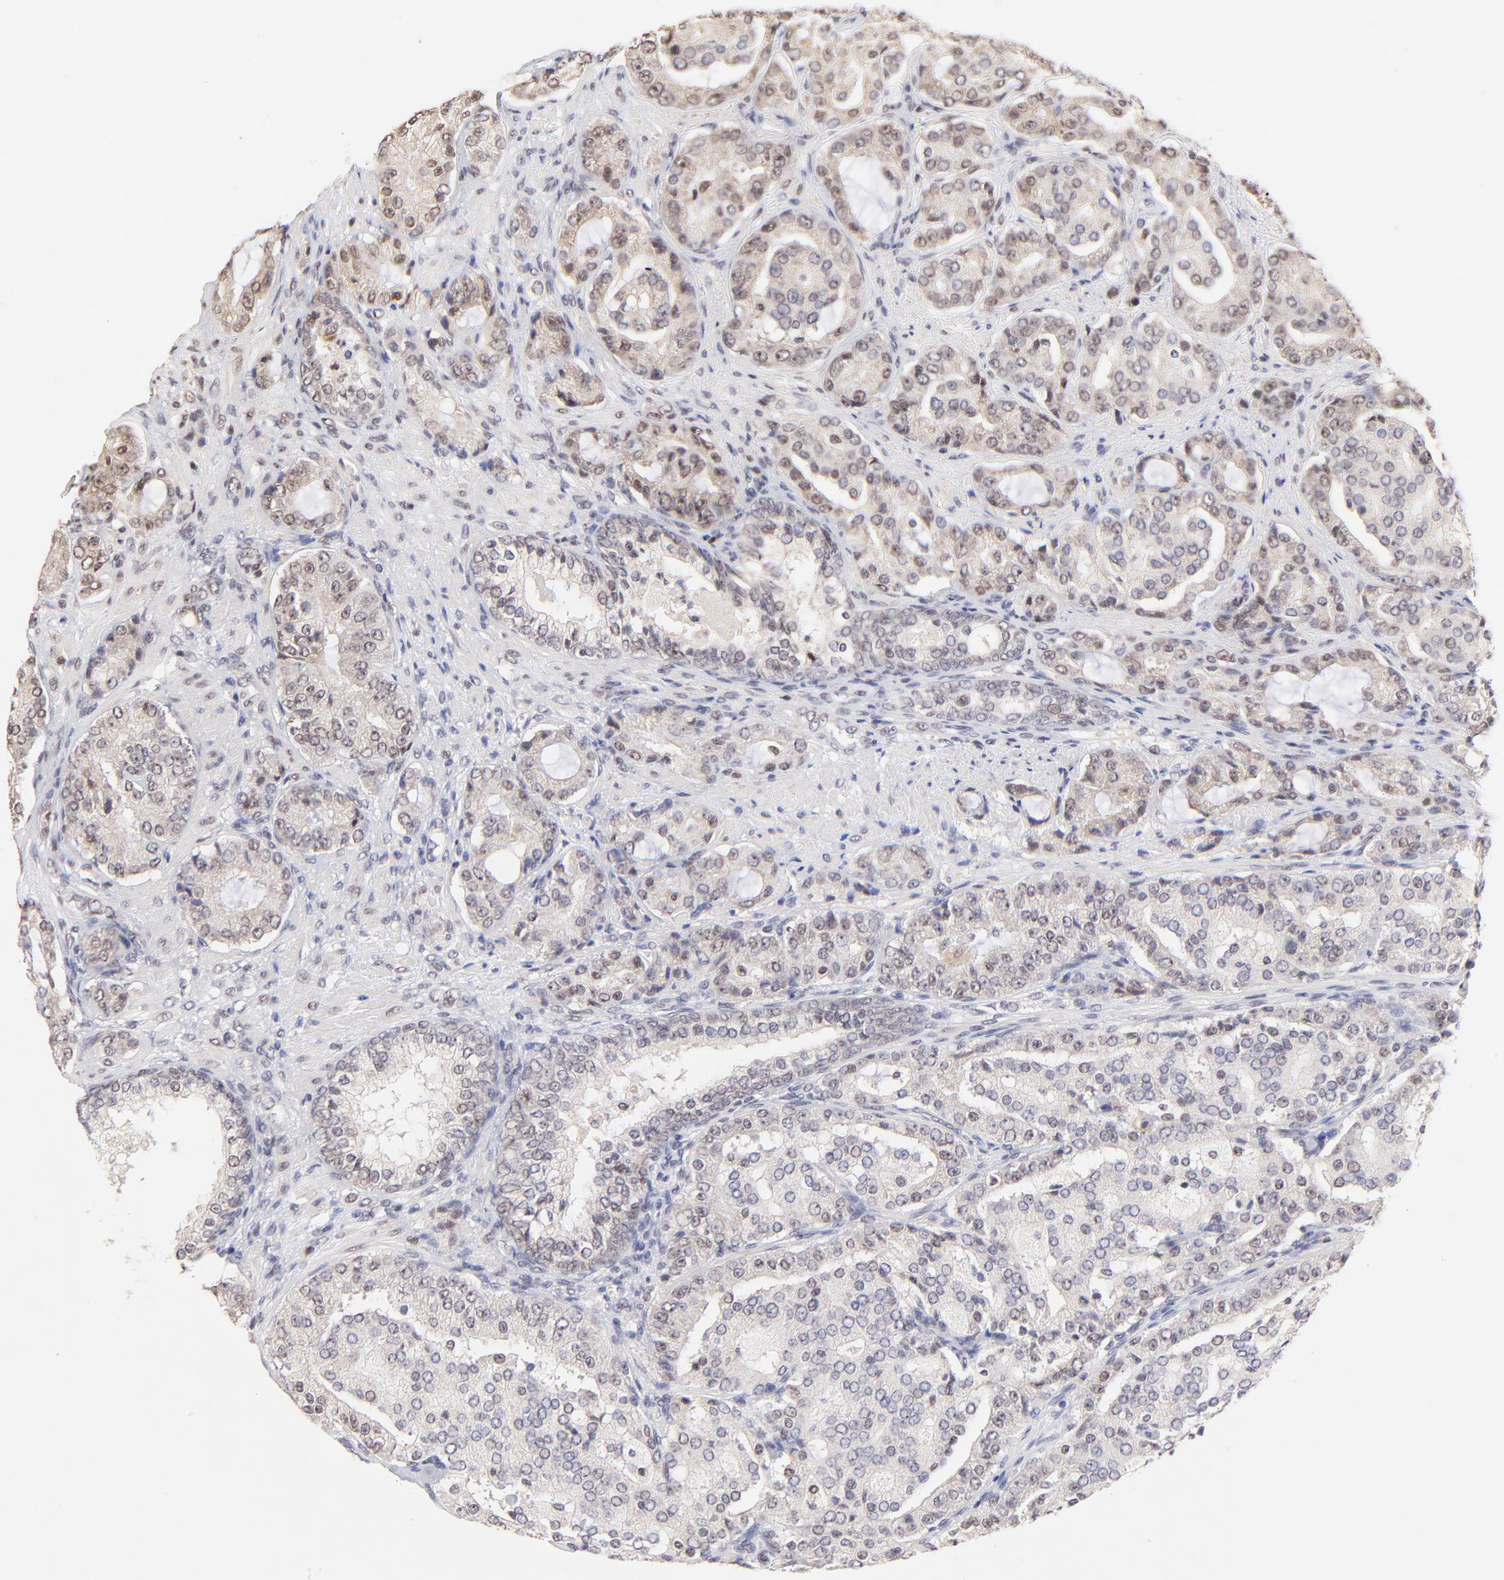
{"staining": {"intensity": "weak", "quantity": ">75%", "location": "cytoplasmic/membranous,nuclear"}, "tissue": "prostate cancer", "cell_type": "Tumor cells", "image_type": "cancer", "snomed": [{"axis": "morphology", "description": "Adenocarcinoma, High grade"}, {"axis": "topography", "description": "Prostate"}], "caption": "Immunohistochemical staining of prostate cancer (adenocarcinoma (high-grade)) demonstrates weak cytoplasmic/membranous and nuclear protein expression in about >75% of tumor cells.", "gene": "ZNF670", "patient": {"sex": "male", "age": 72}}